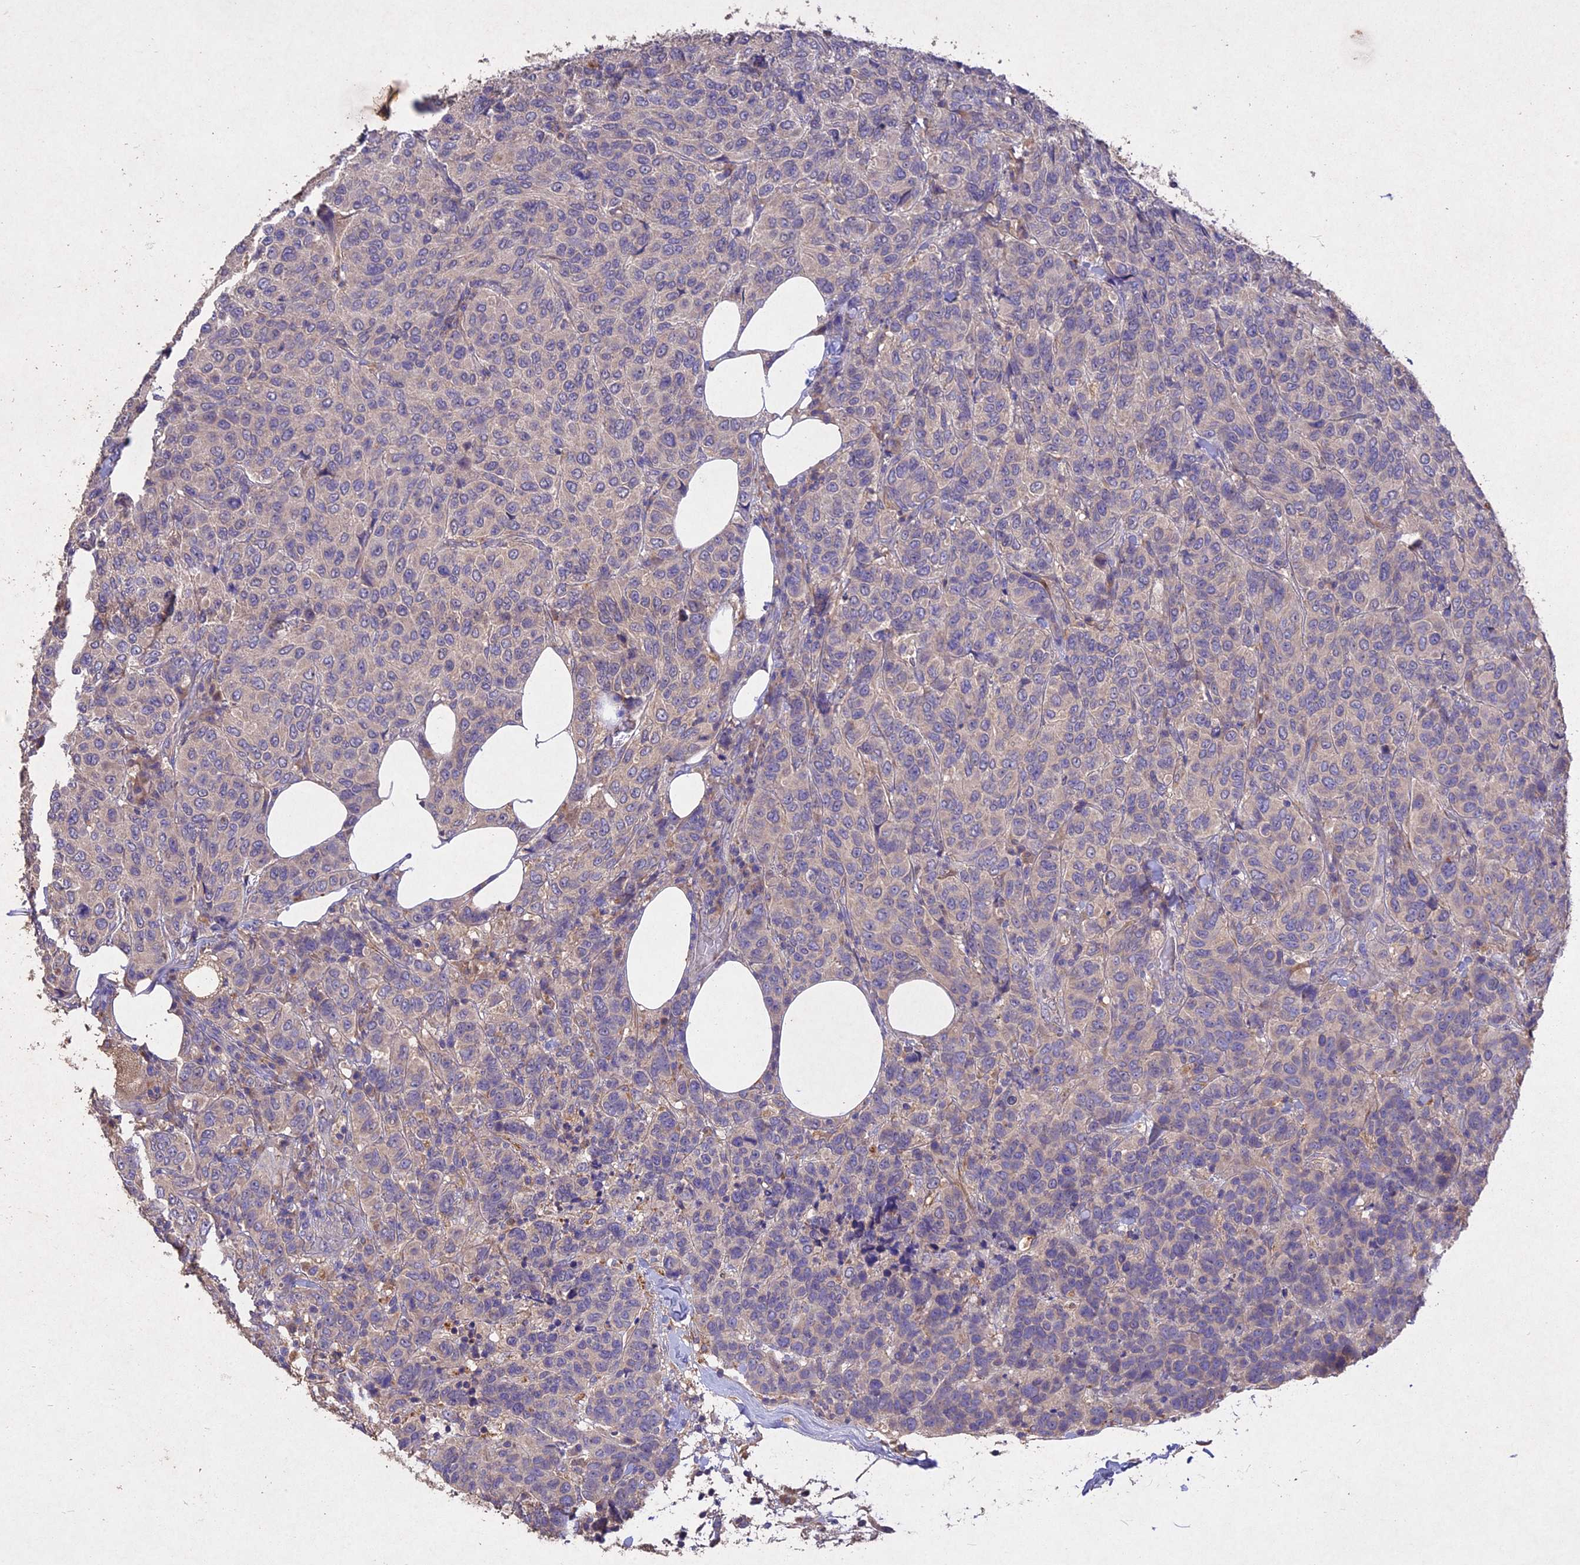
{"staining": {"intensity": "negative", "quantity": "none", "location": "none"}, "tissue": "breast cancer", "cell_type": "Tumor cells", "image_type": "cancer", "snomed": [{"axis": "morphology", "description": "Duct carcinoma"}, {"axis": "topography", "description": "Breast"}], "caption": "DAB (3,3'-diaminobenzidine) immunohistochemical staining of human infiltrating ductal carcinoma (breast) reveals no significant staining in tumor cells. Brightfield microscopy of IHC stained with DAB (3,3'-diaminobenzidine) (brown) and hematoxylin (blue), captured at high magnification.", "gene": "SLC26A4", "patient": {"sex": "female", "age": 55}}